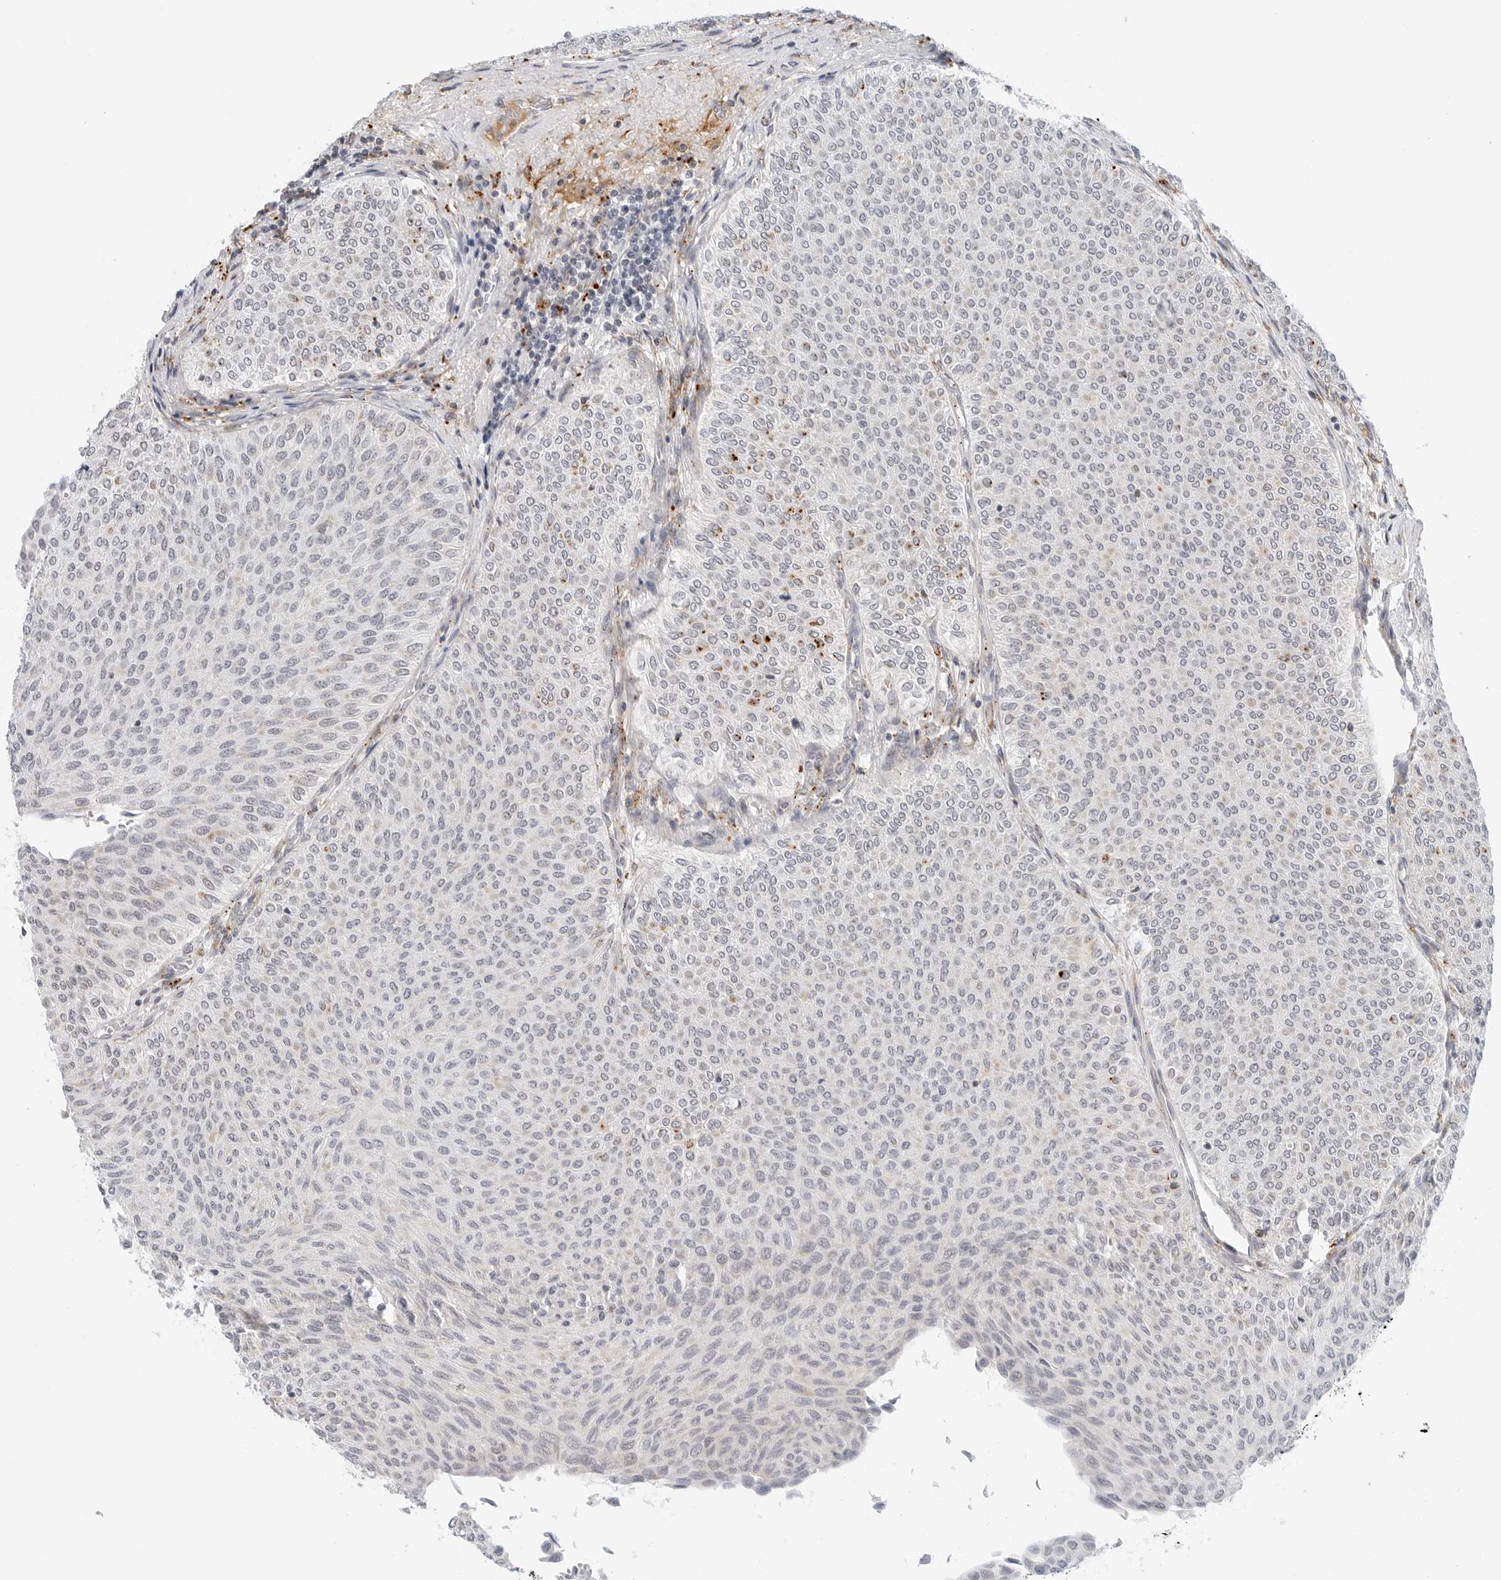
{"staining": {"intensity": "moderate", "quantity": "<25%", "location": "cytoplasmic/membranous"}, "tissue": "urothelial cancer", "cell_type": "Tumor cells", "image_type": "cancer", "snomed": [{"axis": "morphology", "description": "Urothelial carcinoma, Low grade"}, {"axis": "topography", "description": "Urinary bladder"}], "caption": "Moderate cytoplasmic/membranous expression for a protein is seen in about <25% of tumor cells of urothelial cancer using IHC.", "gene": "TSEN2", "patient": {"sex": "male", "age": 78}}